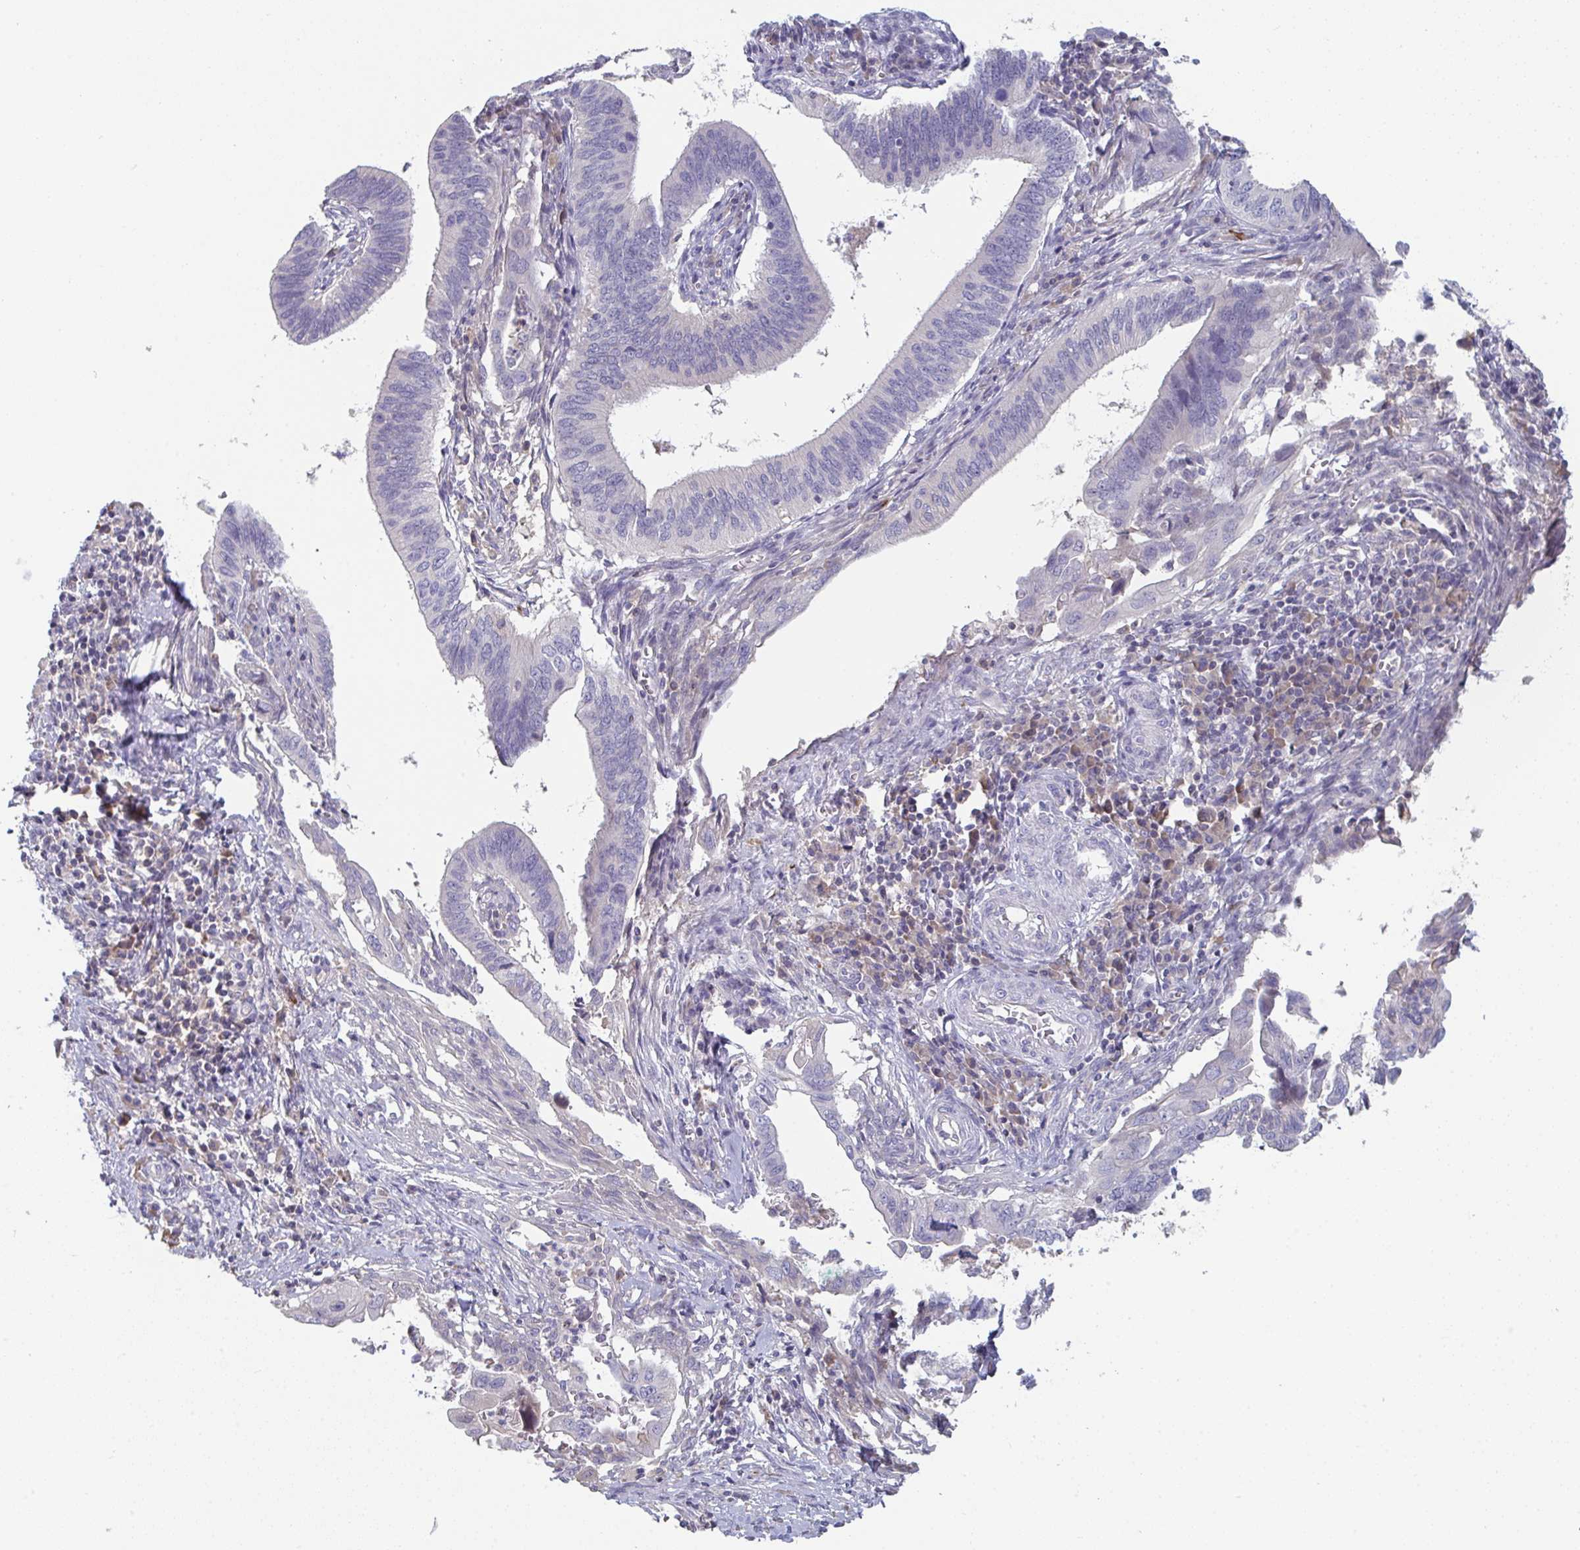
{"staining": {"intensity": "negative", "quantity": "none", "location": "none"}, "tissue": "cervical cancer", "cell_type": "Tumor cells", "image_type": "cancer", "snomed": [{"axis": "morphology", "description": "Adenocarcinoma, NOS"}, {"axis": "topography", "description": "Cervix"}], "caption": "High magnification brightfield microscopy of adenocarcinoma (cervical) stained with DAB (brown) and counterstained with hematoxylin (blue): tumor cells show no significant positivity.", "gene": "HGFAC", "patient": {"sex": "female", "age": 42}}